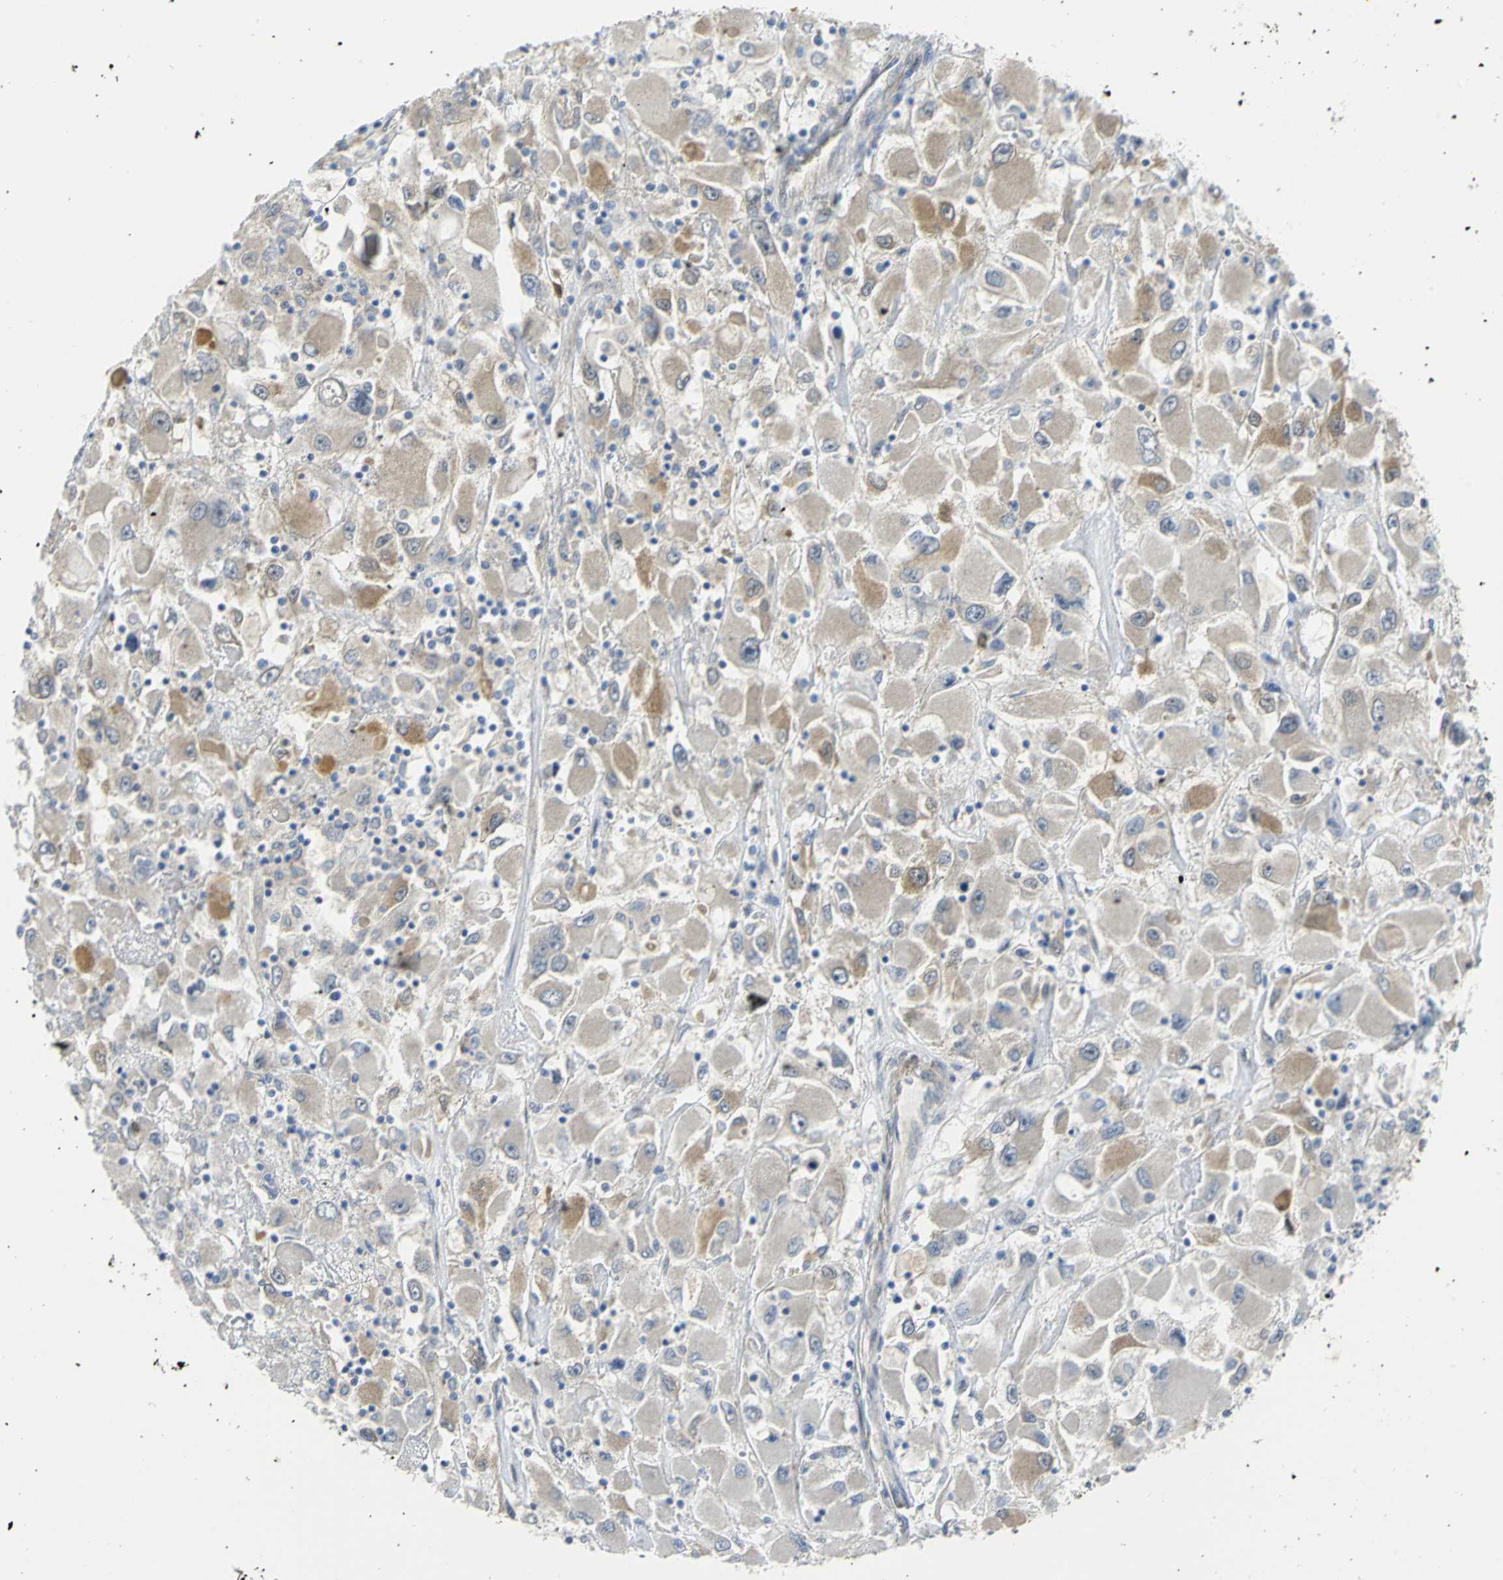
{"staining": {"intensity": "weak", "quantity": "25%-75%", "location": "cytoplasmic/membranous"}, "tissue": "renal cancer", "cell_type": "Tumor cells", "image_type": "cancer", "snomed": [{"axis": "morphology", "description": "Adenocarcinoma, NOS"}, {"axis": "topography", "description": "Kidney"}], "caption": "Renal adenocarcinoma stained with a brown dye demonstrates weak cytoplasmic/membranous positive positivity in about 25%-75% of tumor cells.", "gene": "PGM3", "patient": {"sex": "female", "age": 52}}